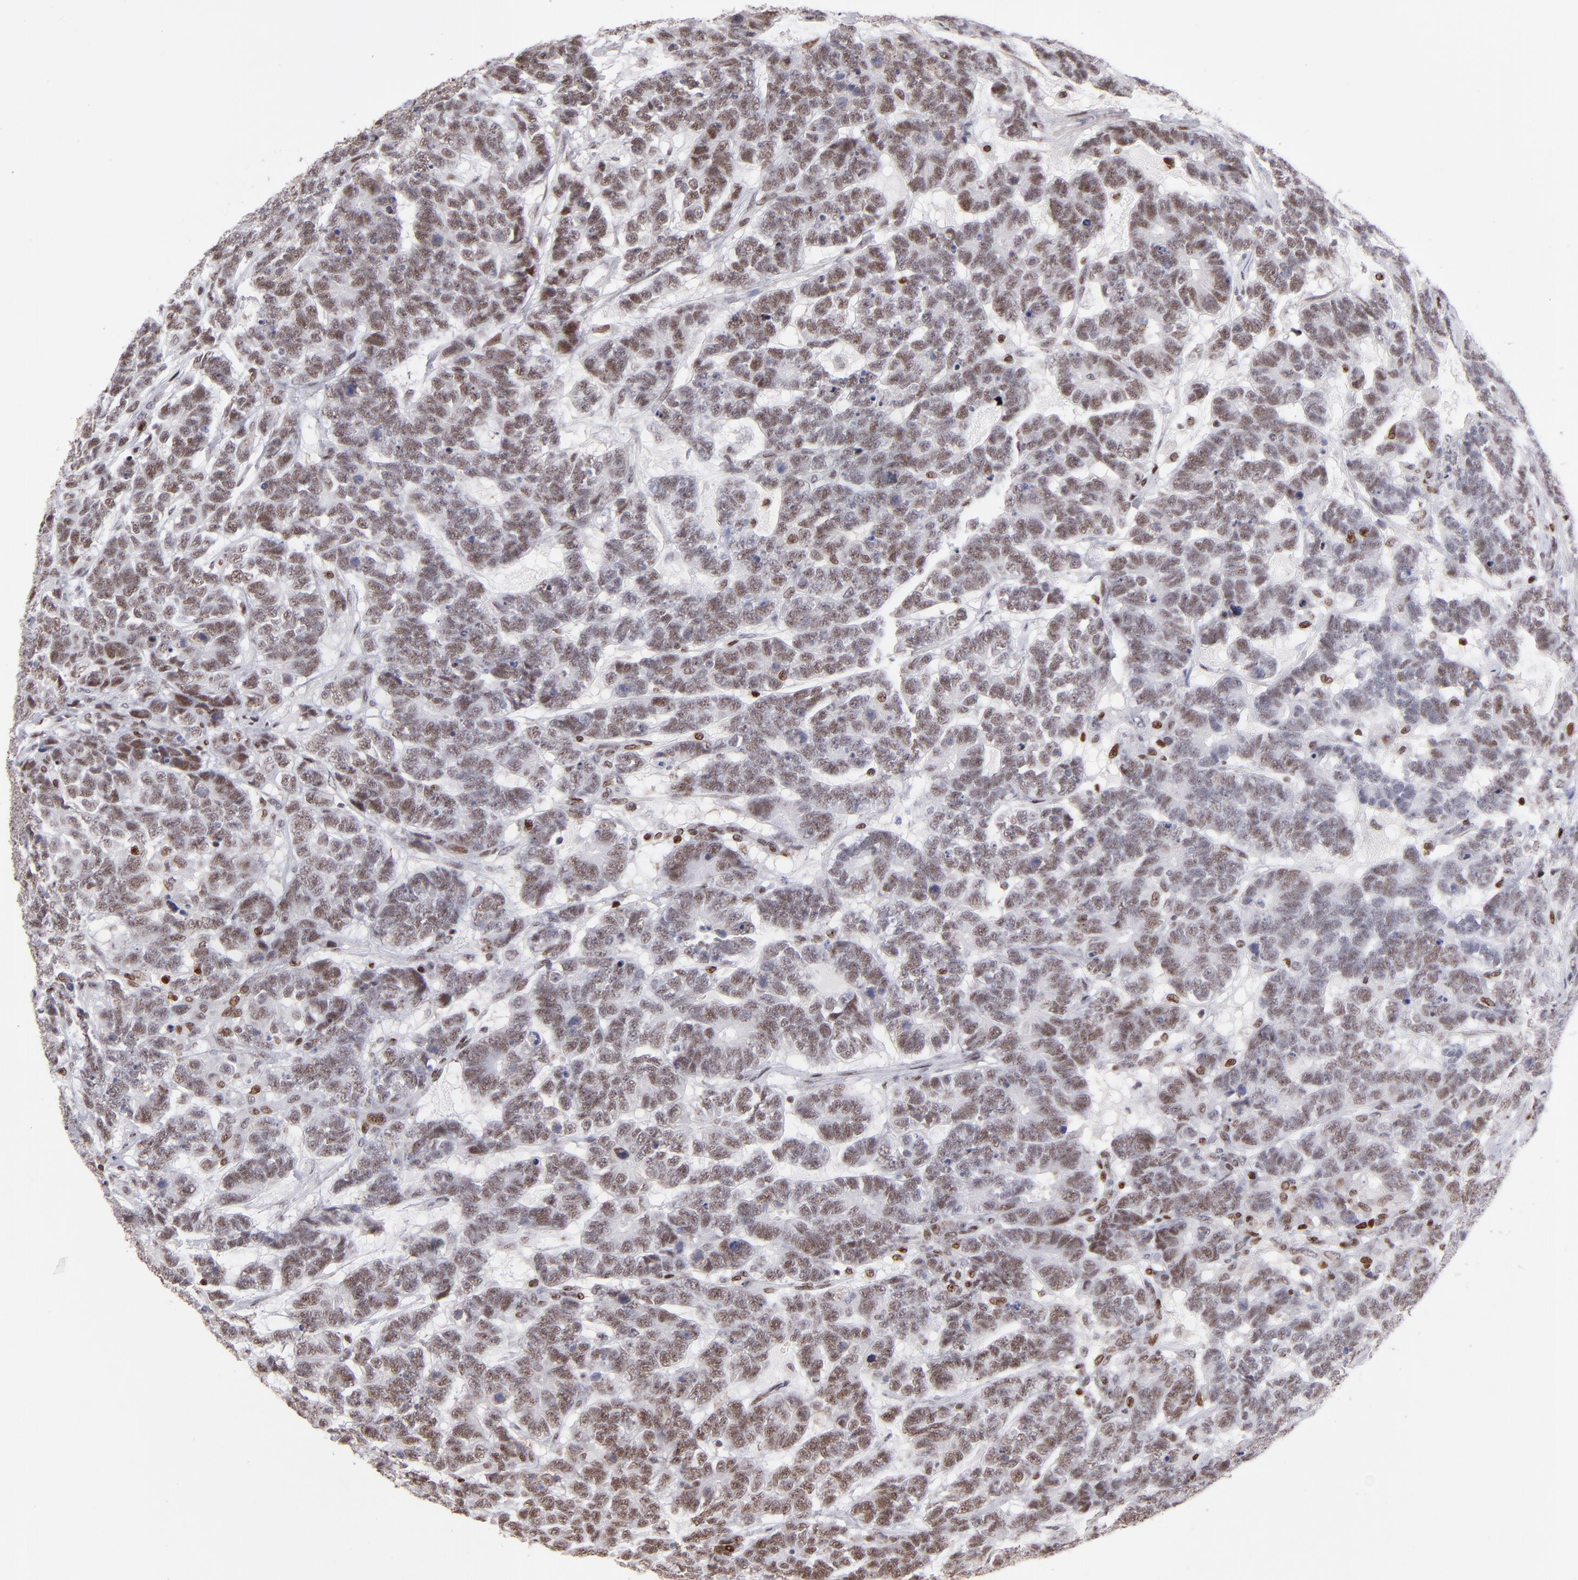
{"staining": {"intensity": "moderate", "quantity": ">75%", "location": "nuclear"}, "tissue": "testis cancer", "cell_type": "Tumor cells", "image_type": "cancer", "snomed": [{"axis": "morphology", "description": "Carcinoma, Embryonal, NOS"}, {"axis": "topography", "description": "Testis"}], "caption": "IHC of testis cancer (embryonal carcinoma) reveals medium levels of moderate nuclear positivity in approximately >75% of tumor cells.", "gene": "POLA1", "patient": {"sex": "male", "age": 26}}